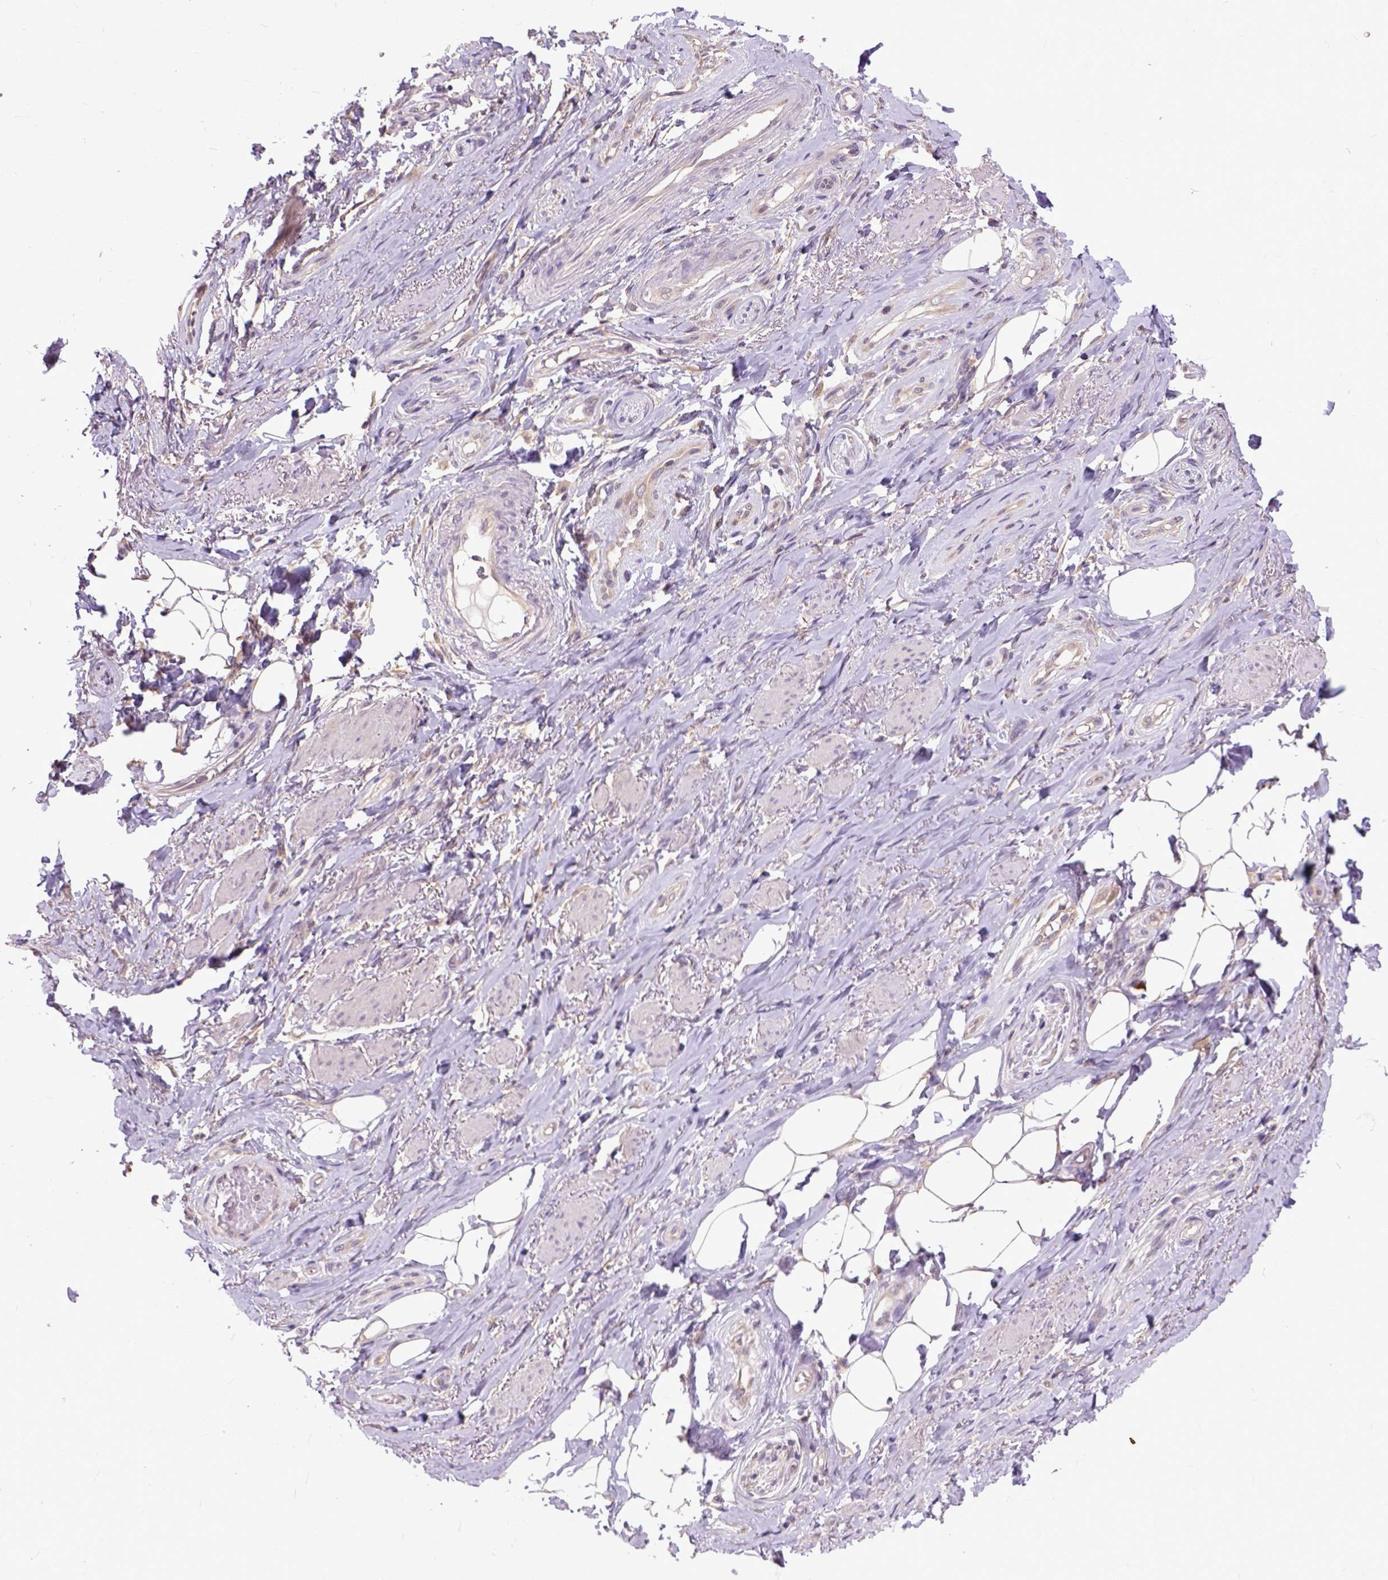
{"staining": {"intensity": "negative", "quantity": "none", "location": "none"}, "tissue": "adipose tissue", "cell_type": "Adipocytes", "image_type": "normal", "snomed": [{"axis": "morphology", "description": "Normal tissue, NOS"}, {"axis": "topography", "description": "Anal"}, {"axis": "topography", "description": "Peripheral nerve tissue"}], "caption": "High magnification brightfield microscopy of benign adipose tissue stained with DAB (3,3'-diaminobenzidine) (brown) and counterstained with hematoxylin (blue): adipocytes show no significant expression.", "gene": "ARL1", "patient": {"sex": "male", "age": 53}}